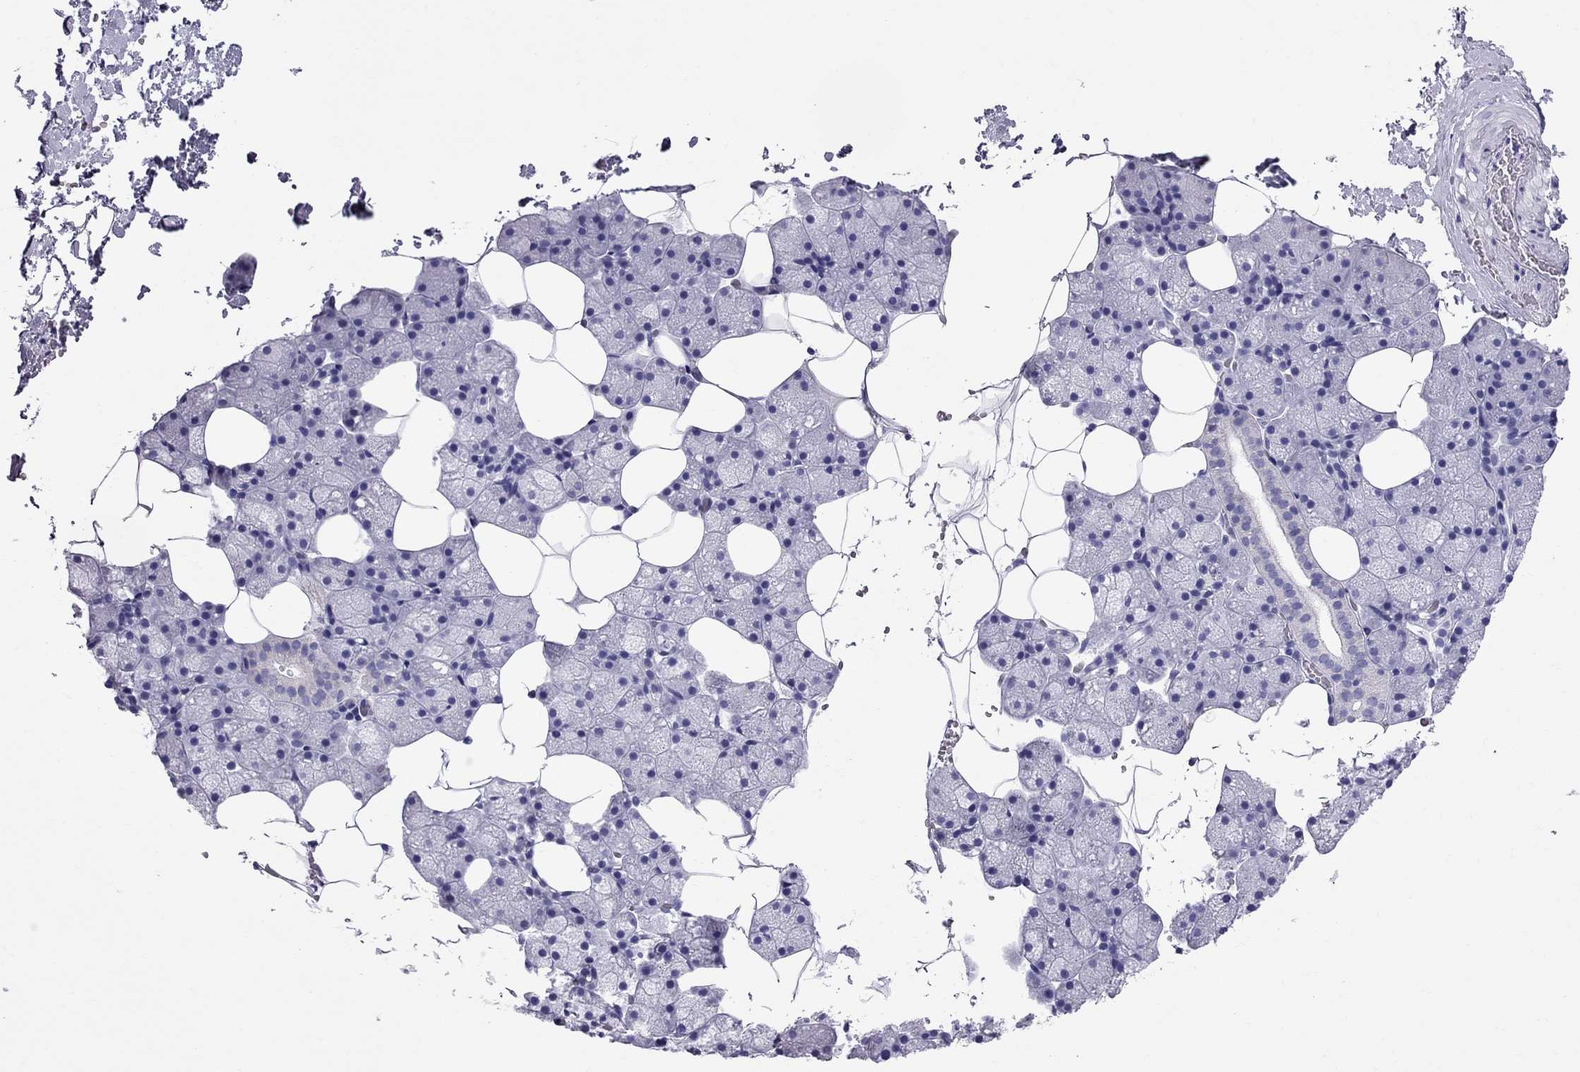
{"staining": {"intensity": "negative", "quantity": "none", "location": "none"}, "tissue": "salivary gland", "cell_type": "Glandular cells", "image_type": "normal", "snomed": [{"axis": "morphology", "description": "Normal tissue, NOS"}, {"axis": "topography", "description": "Salivary gland"}], "caption": "High magnification brightfield microscopy of benign salivary gland stained with DAB (3,3'-diaminobenzidine) (brown) and counterstained with hematoxylin (blue): glandular cells show no significant staining. Nuclei are stained in blue.", "gene": "TTLL13", "patient": {"sex": "male", "age": 38}}